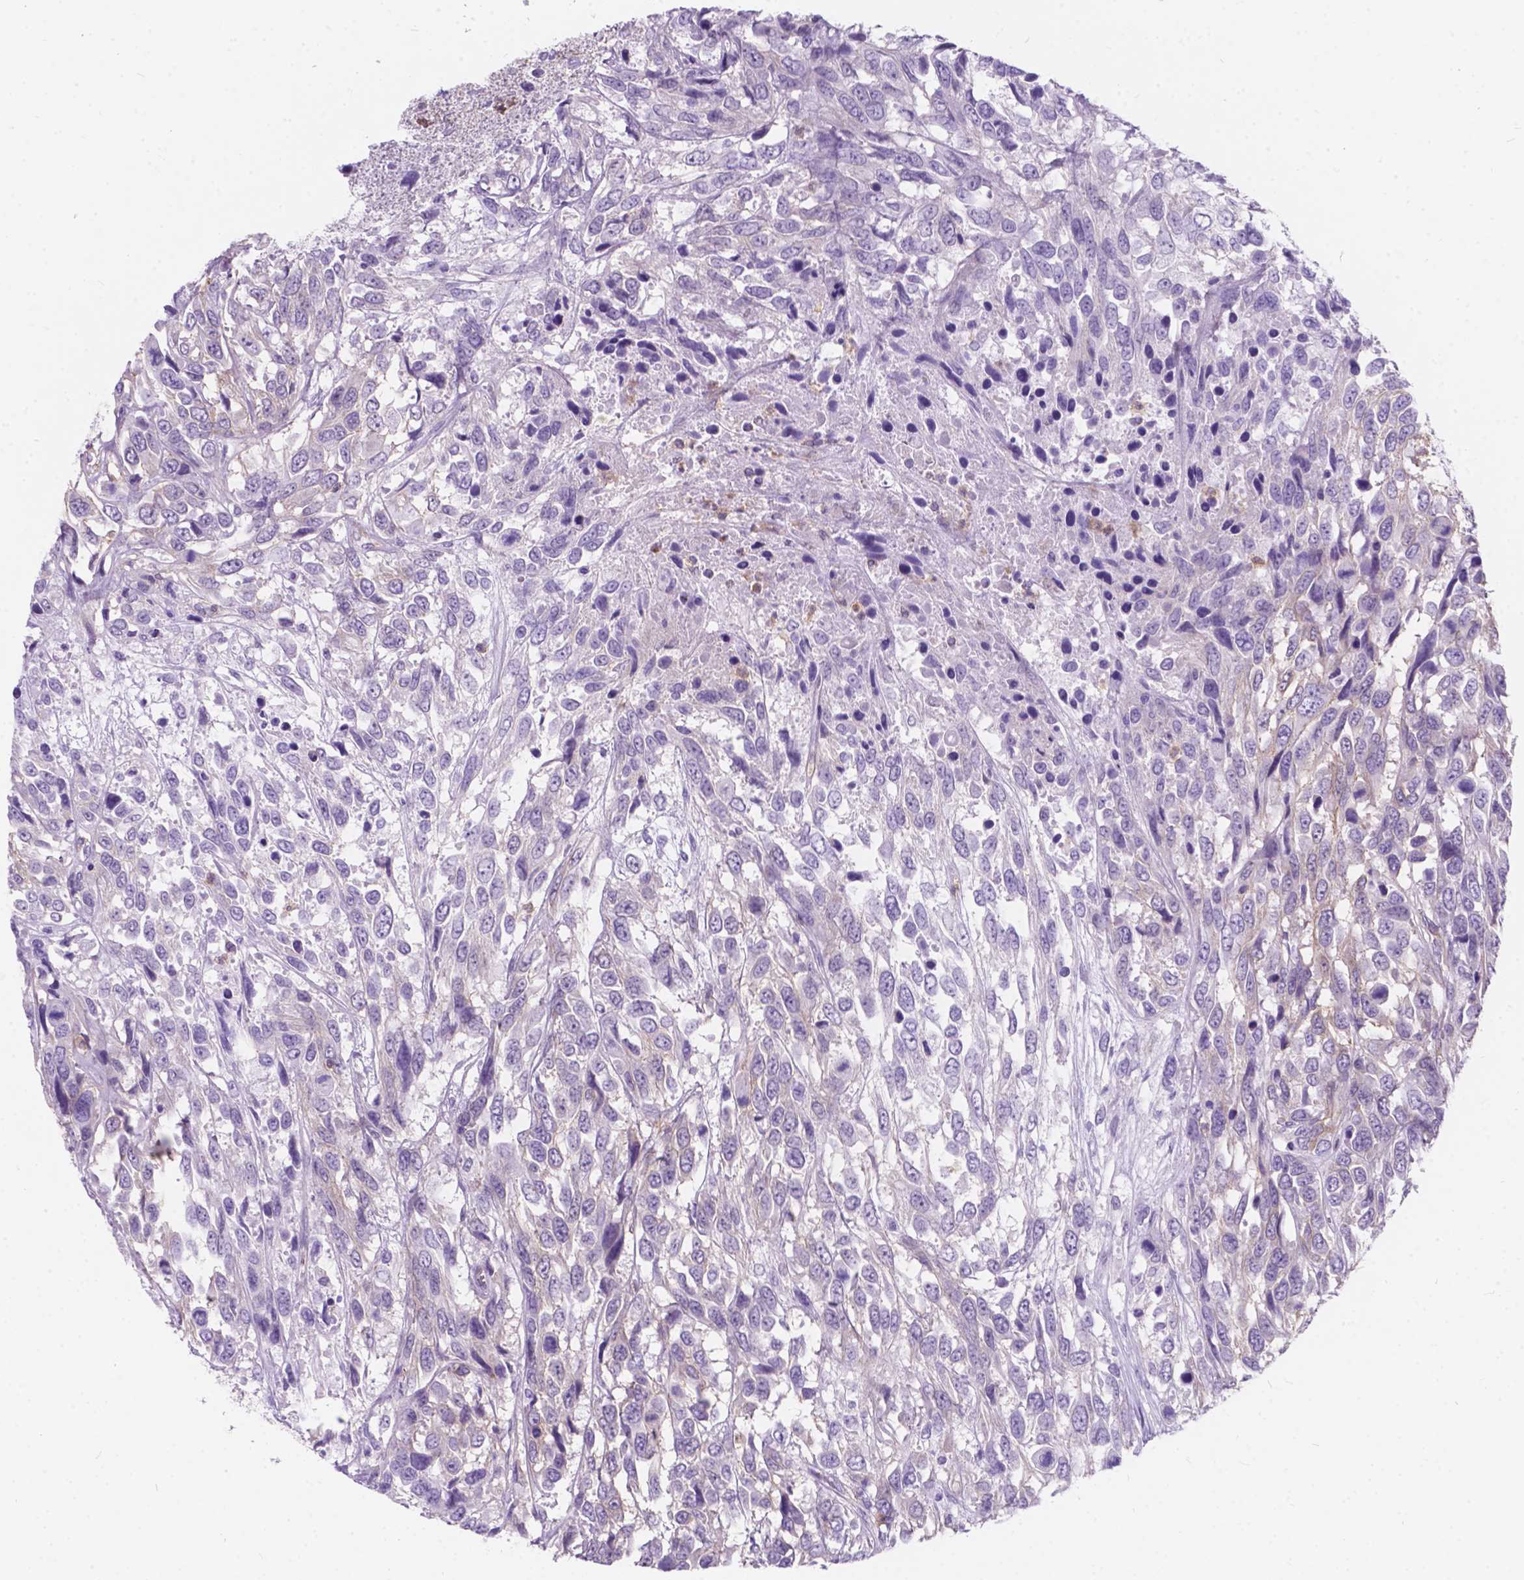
{"staining": {"intensity": "negative", "quantity": "none", "location": "none"}, "tissue": "urothelial cancer", "cell_type": "Tumor cells", "image_type": "cancer", "snomed": [{"axis": "morphology", "description": "Urothelial carcinoma, High grade"}, {"axis": "topography", "description": "Urinary bladder"}], "caption": "This is a photomicrograph of IHC staining of high-grade urothelial carcinoma, which shows no positivity in tumor cells. (Brightfield microscopy of DAB IHC at high magnification).", "gene": "KIAA0040", "patient": {"sex": "female", "age": 70}}